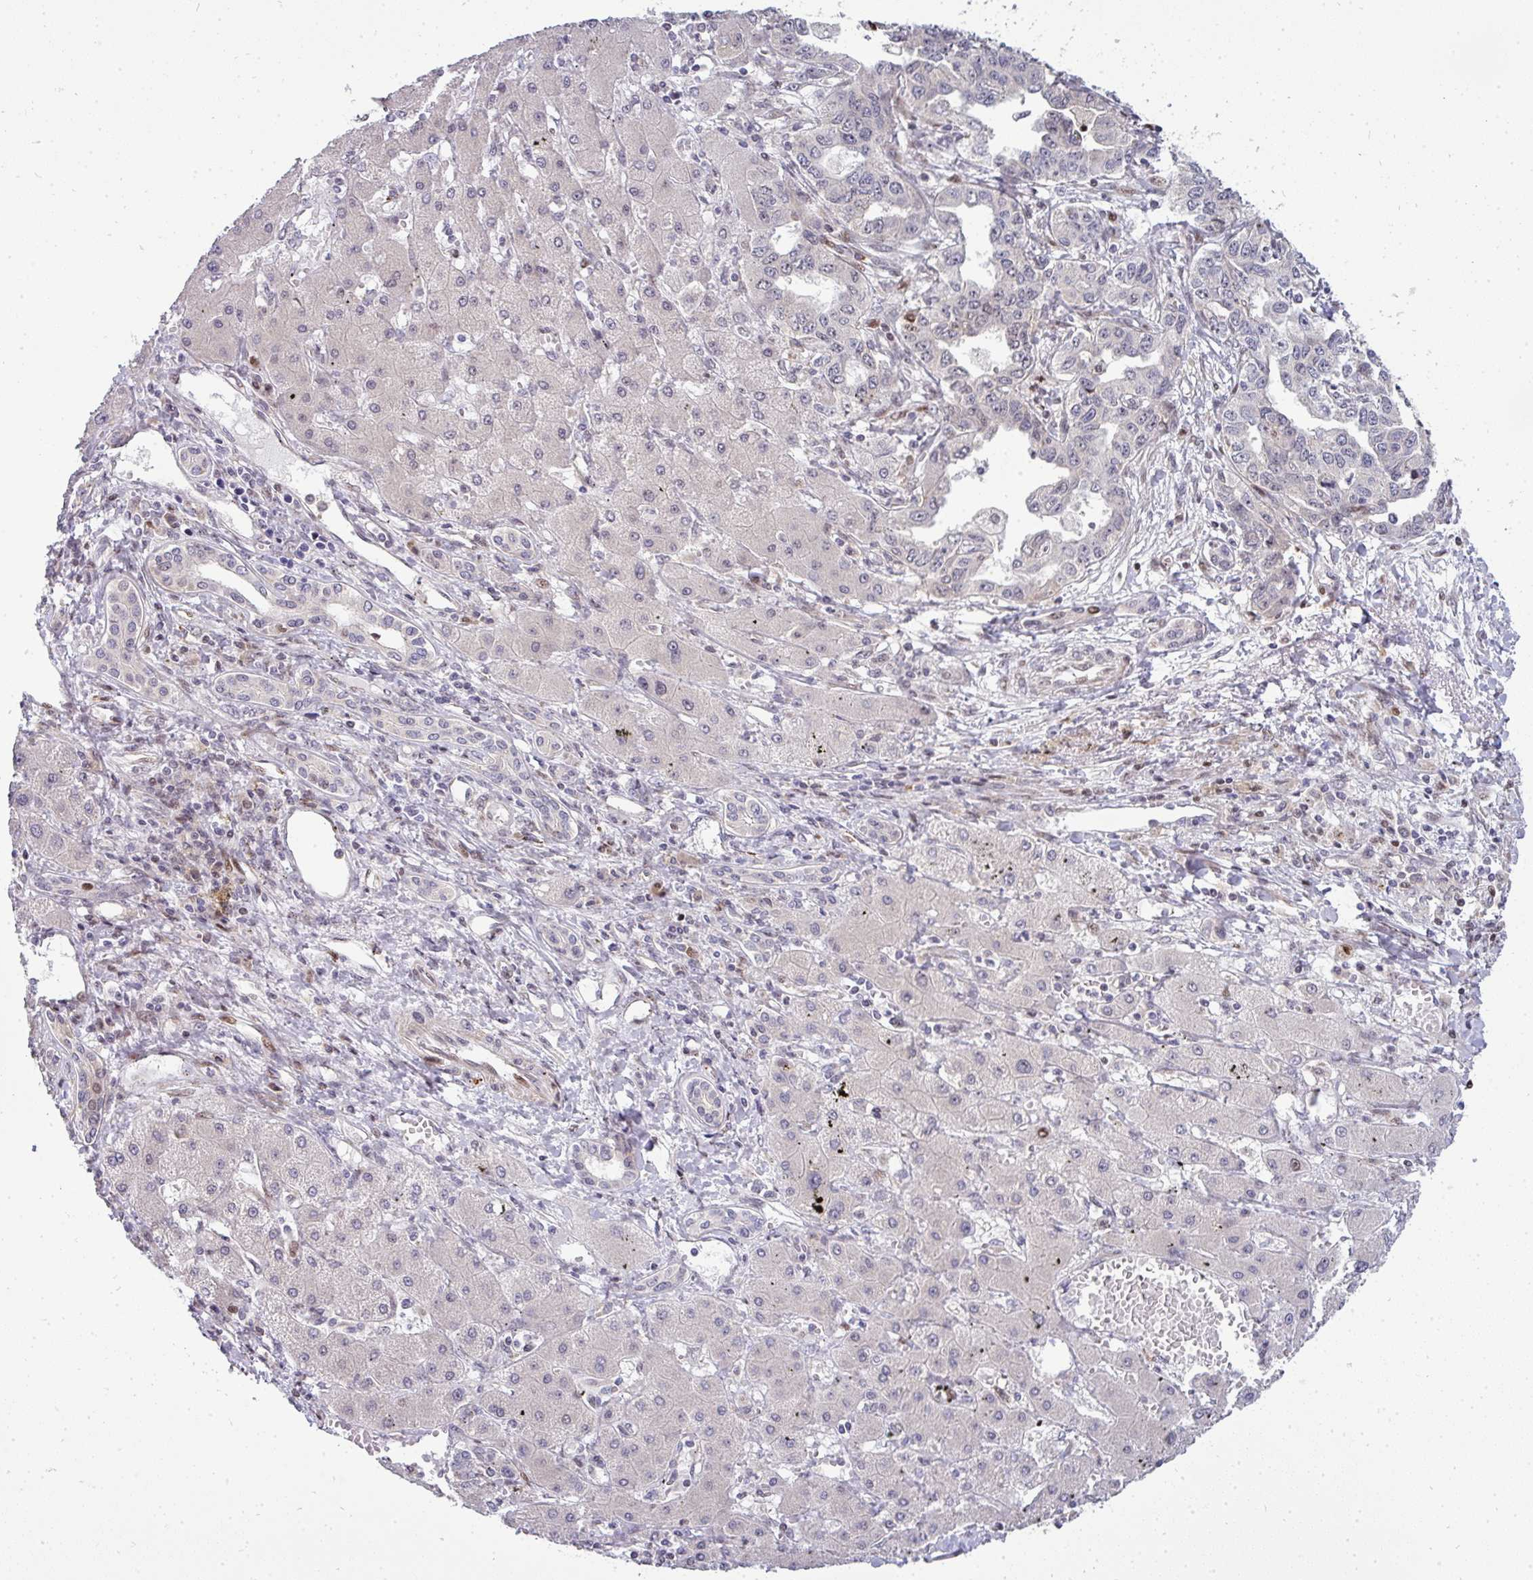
{"staining": {"intensity": "weak", "quantity": "<25%", "location": "cytoplasmic/membranous"}, "tissue": "liver cancer", "cell_type": "Tumor cells", "image_type": "cancer", "snomed": [{"axis": "morphology", "description": "Cholangiocarcinoma"}, {"axis": "topography", "description": "Liver"}], "caption": "Immunohistochemistry histopathology image of neoplastic tissue: human liver cholangiocarcinoma stained with DAB reveals no significant protein expression in tumor cells.", "gene": "PATZ1", "patient": {"sex": "male", "age": 59}}